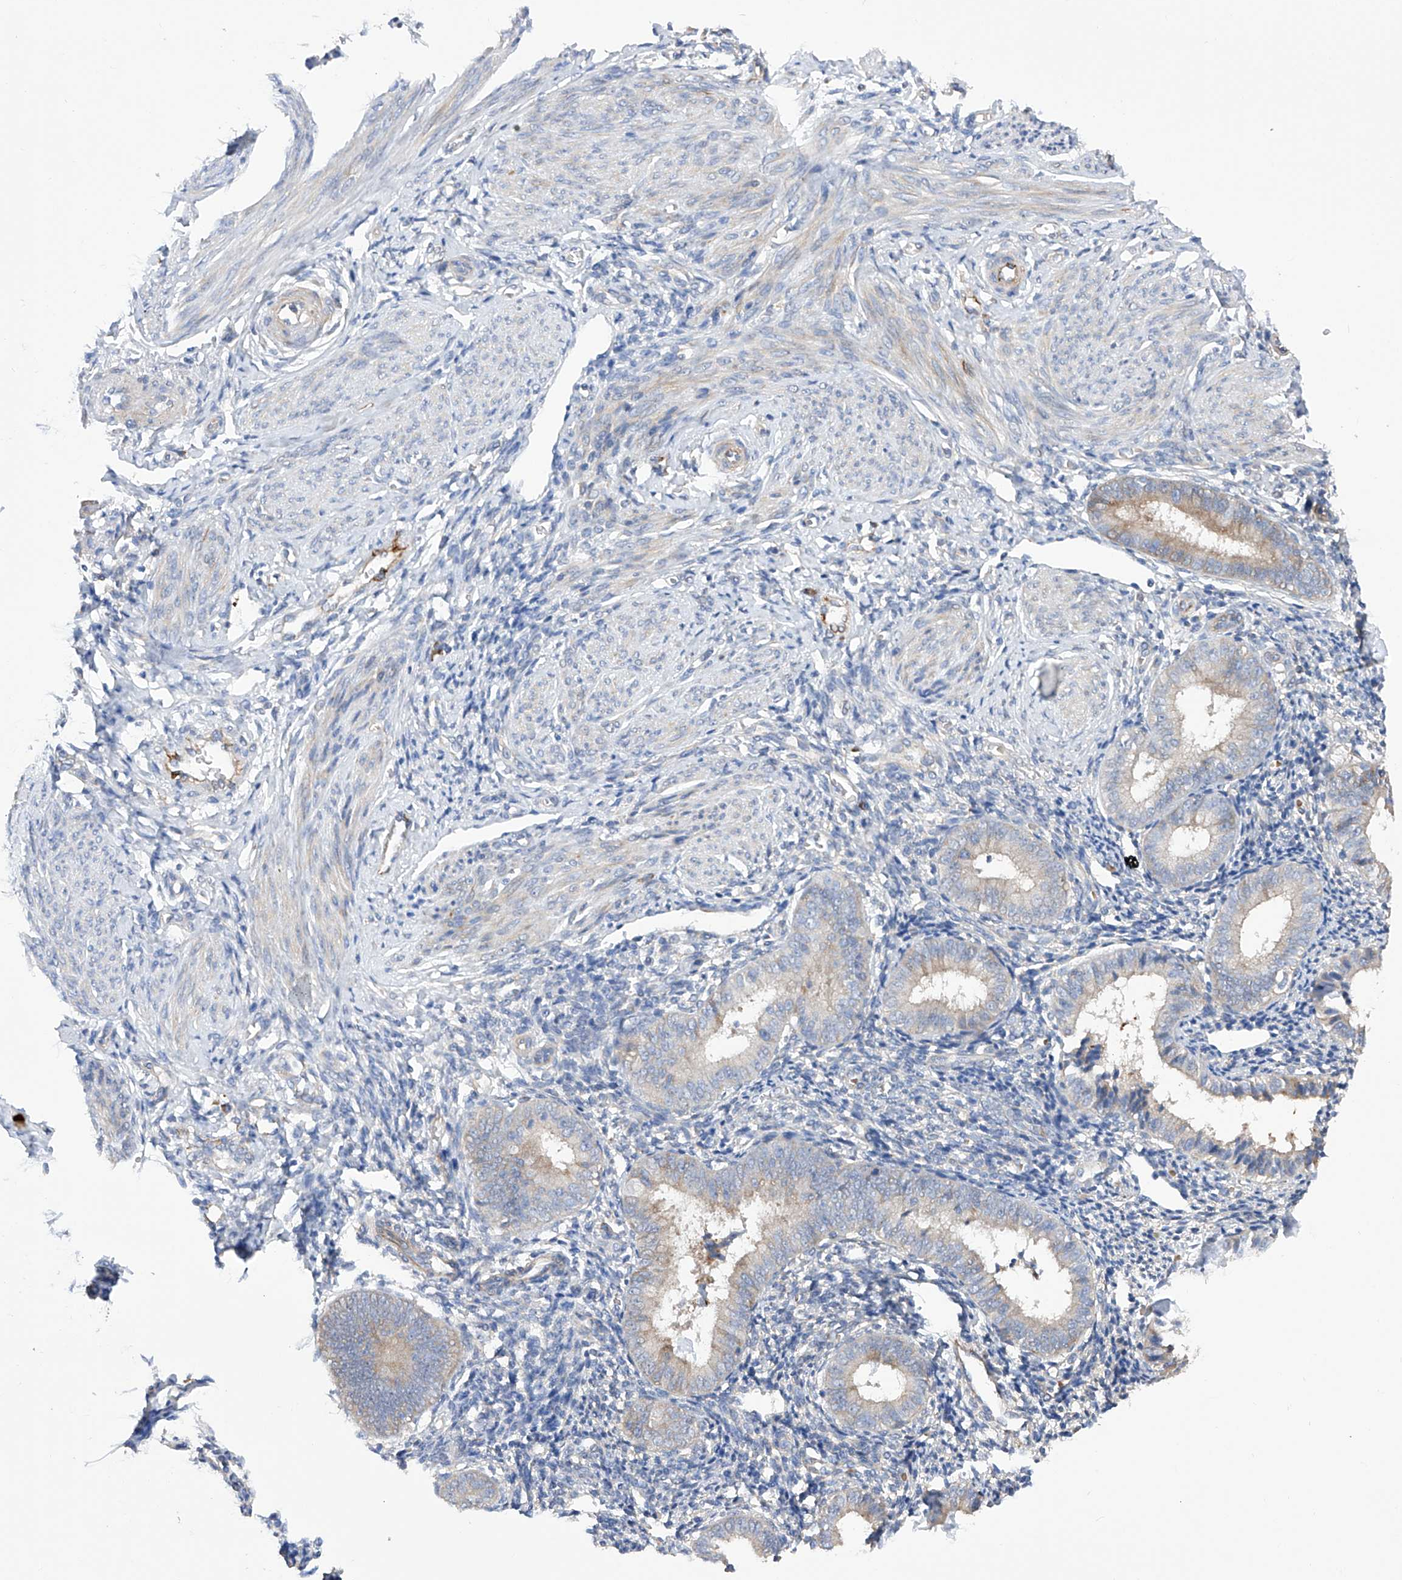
{"staining": {"intensity": "negative", "quantity": "none", "location": "none"}, "tissue": "endometrium", "cell_type": "Cells in endometrial stroma", "image_type": "normal", "snomed": [{"axis": "morphology", "description": "Normal tissue, NOS"}, {"axis": "topography", "description": "Uterus"}, {"axis": "topography", "description": "Endometrium"}], "caption": "This is an immunohistochemistry (IHC) micrograph of unremarkable human endometrium. There is no staining in cells in endometrial stroma.", "gene": "NFATC4", "patient": {"sex": "female", "age": 48}}